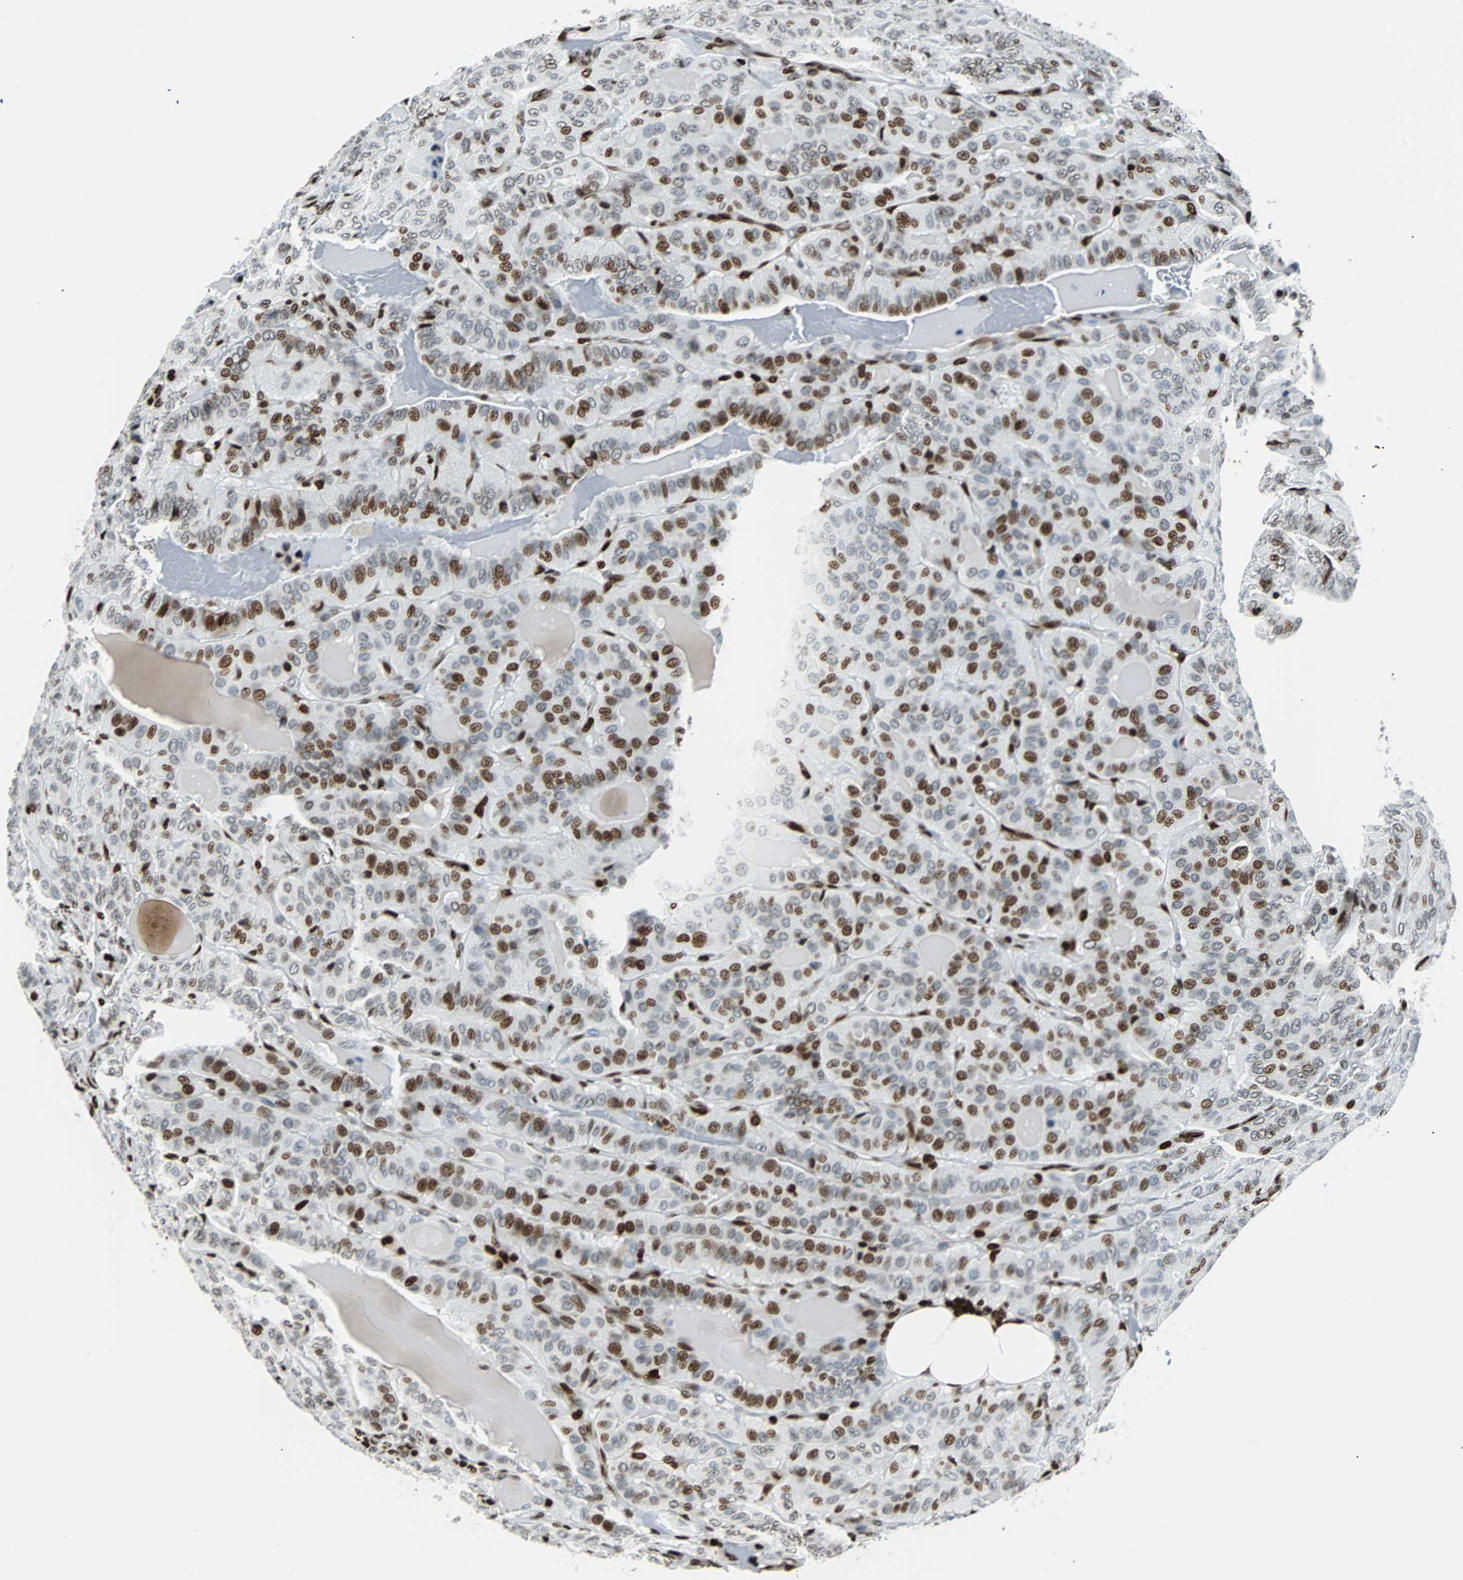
{"staining": {"intensity": "strong", "quantity": "25%-75%", "location": "nuclear"}, "tissue": "thyroid cancer", "cell_type": "Tumor cells", "image_type": "cancer", "snomed": [{"axis": "morphology", "description": "Papillary adenocarcinoma, NOS"}, {"axis": "topography", "description": "Thyroid gland"}], "caption": "Protein expression analysis of papillary adenocarcinoma (thyroid) exhibits strong nuclear positivity in about 25%-75% of tumor cells.", "gene": "ZNF131", "patient": {"sex": "male", "age": 77}}